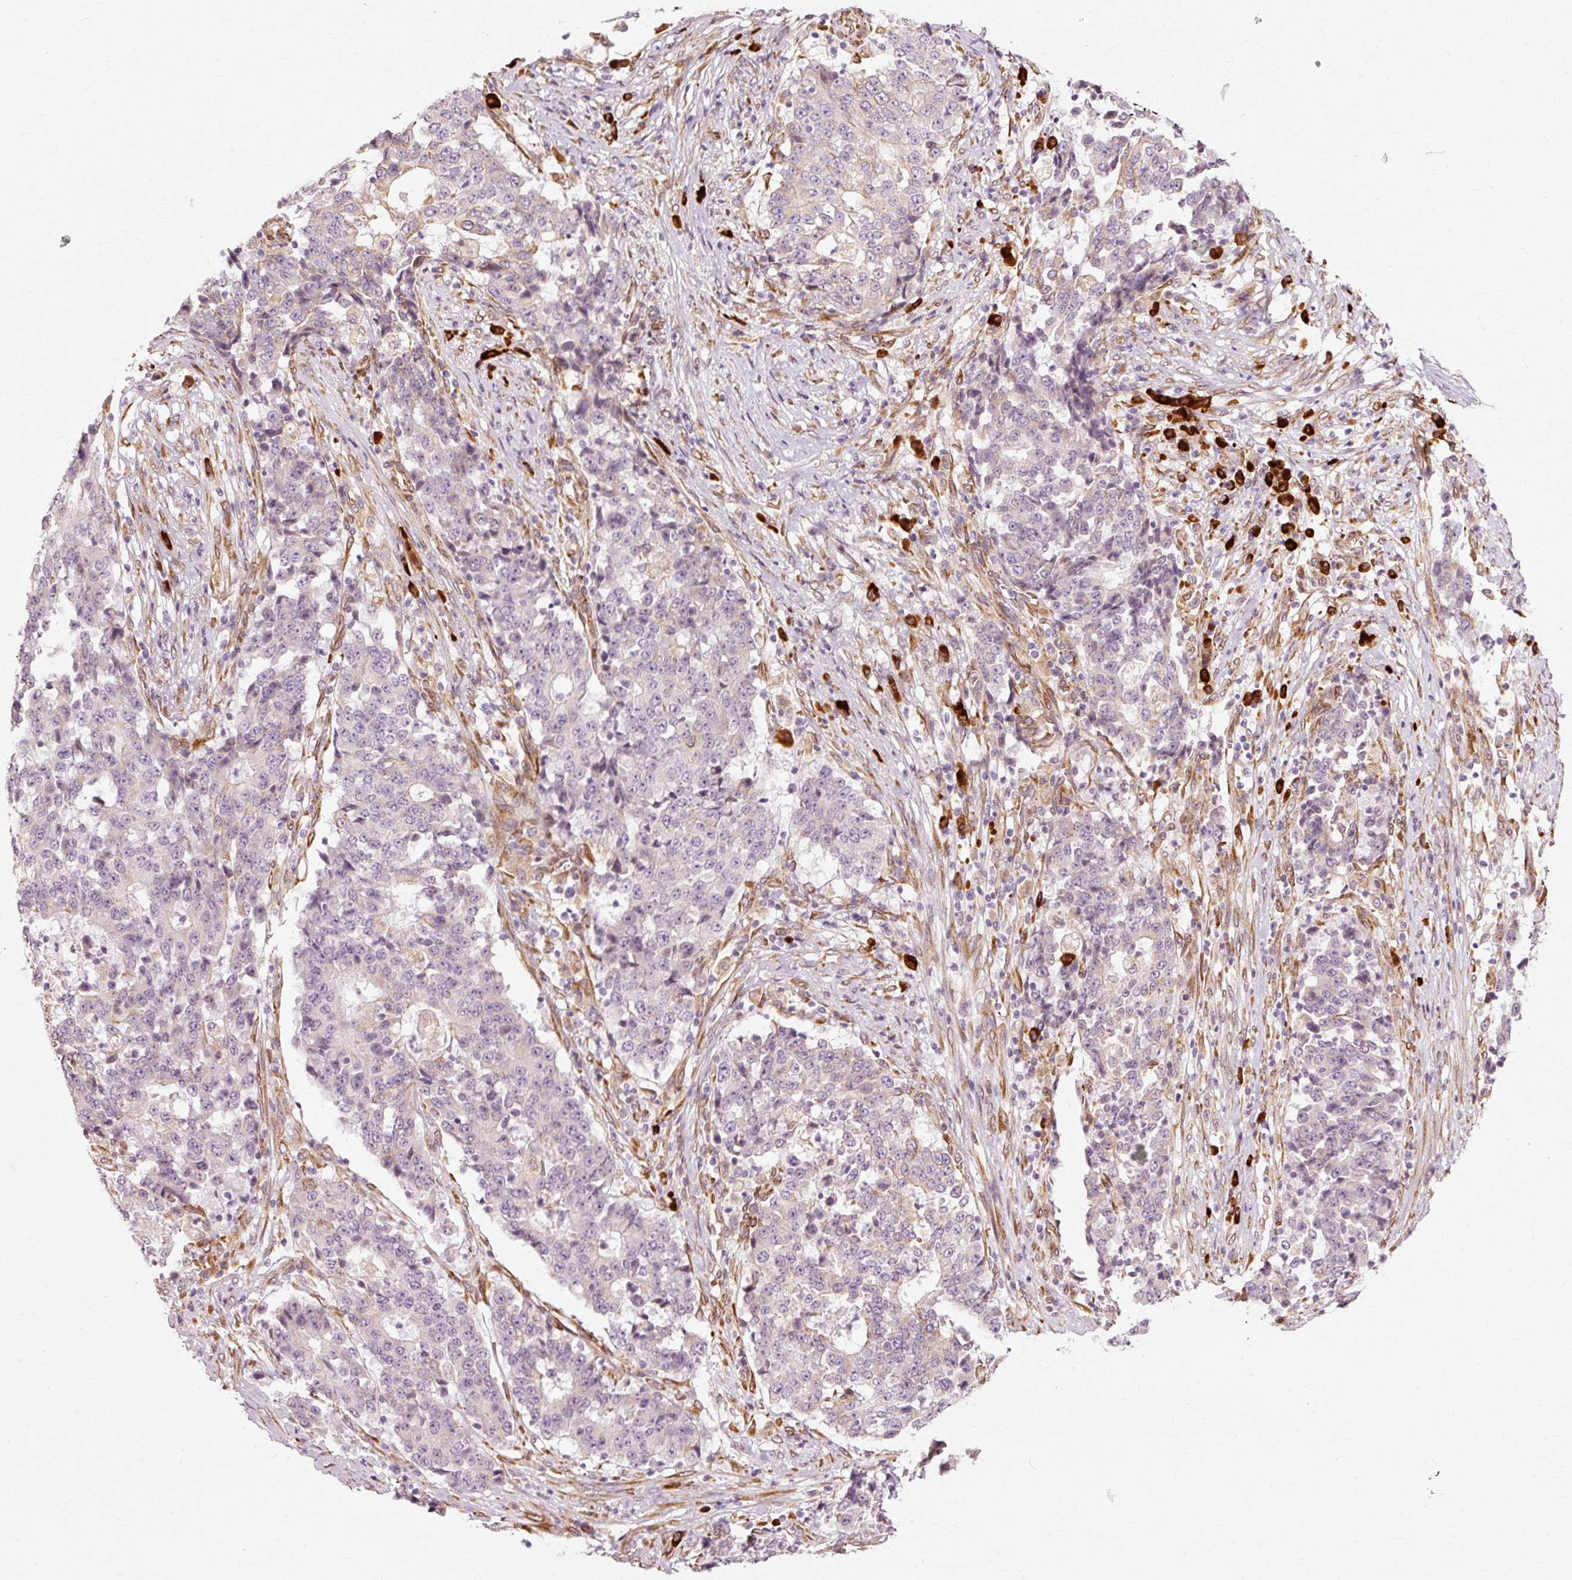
{"staining": {"intensity": "negative", "quantity": "none", "location": "none"}, "tissue": "stomach cancer", "cell_type": "Tumor cells", "image_type": "cancer", "snomed": [{"axis": "morphology", "description": "Adenocarcinoma, NOS"}, {"axis": "topography", "description": "Stomach"}], "caption": "Tumor cells are negative for protein expression in human adenocarcinoma (stomach).", "gene": "RGPD5", "patient": {"sex": "male", "age": 59}}